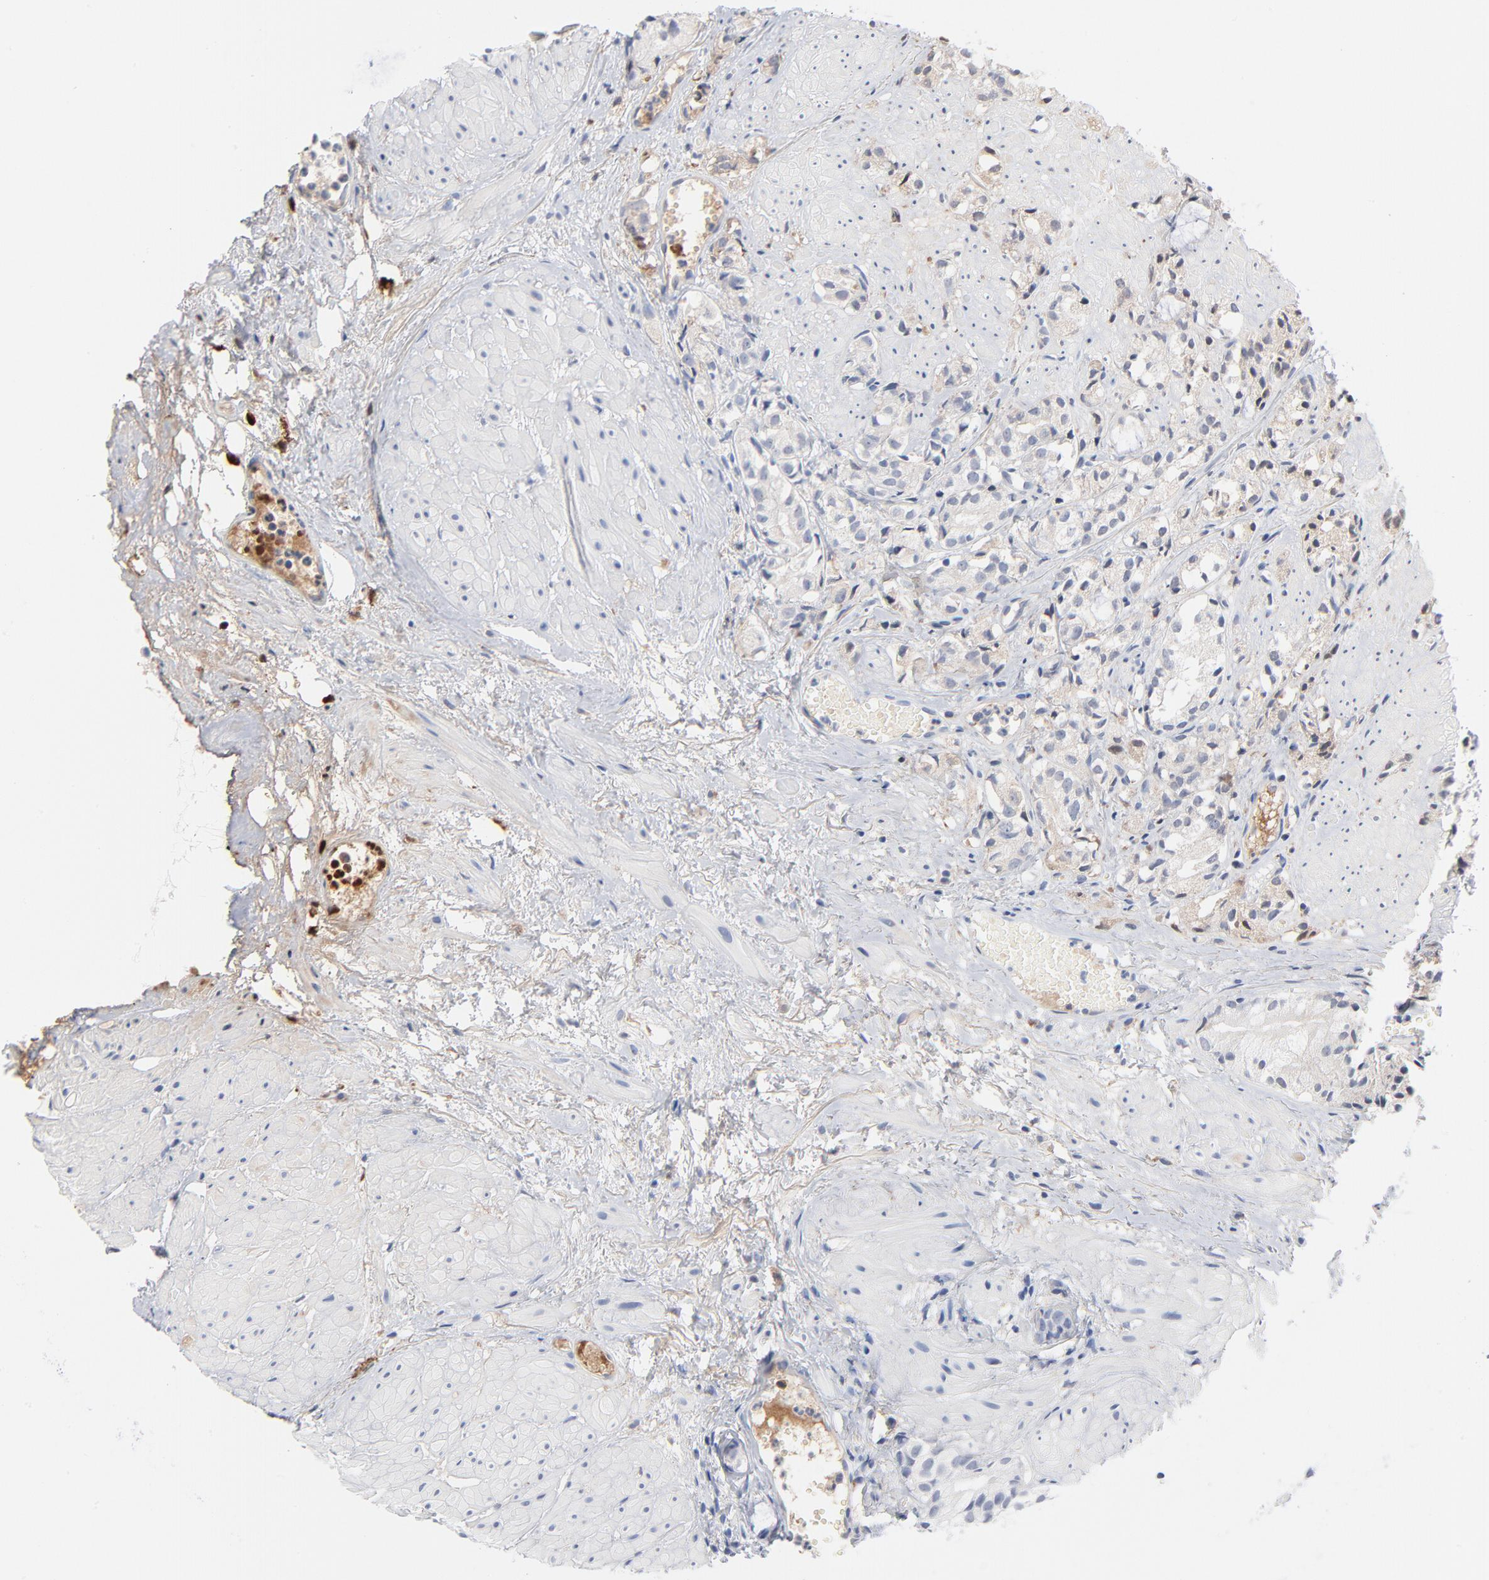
{"staining": {"intensity": "negative", "quantity": "none", "location": "none"}, "tissue": "prostate cancer", "cell_type": "Tumor cells", "image_type": "cancer", "snomed": [{"axis": "morphology", "description": "Adenocarcinoma, High grade"}, {"axis": "topography", "description": "Prostate"}], "caption": "High magnification brightfield microscopy of prostate high-grade adenocarcinoma stained with DAB (brown) and counterstained with hematoxylin (blue): tumor cells show no significant positivity.", "gene": "SERPINA4", "patient": {"sex": "male", "age": 85}}